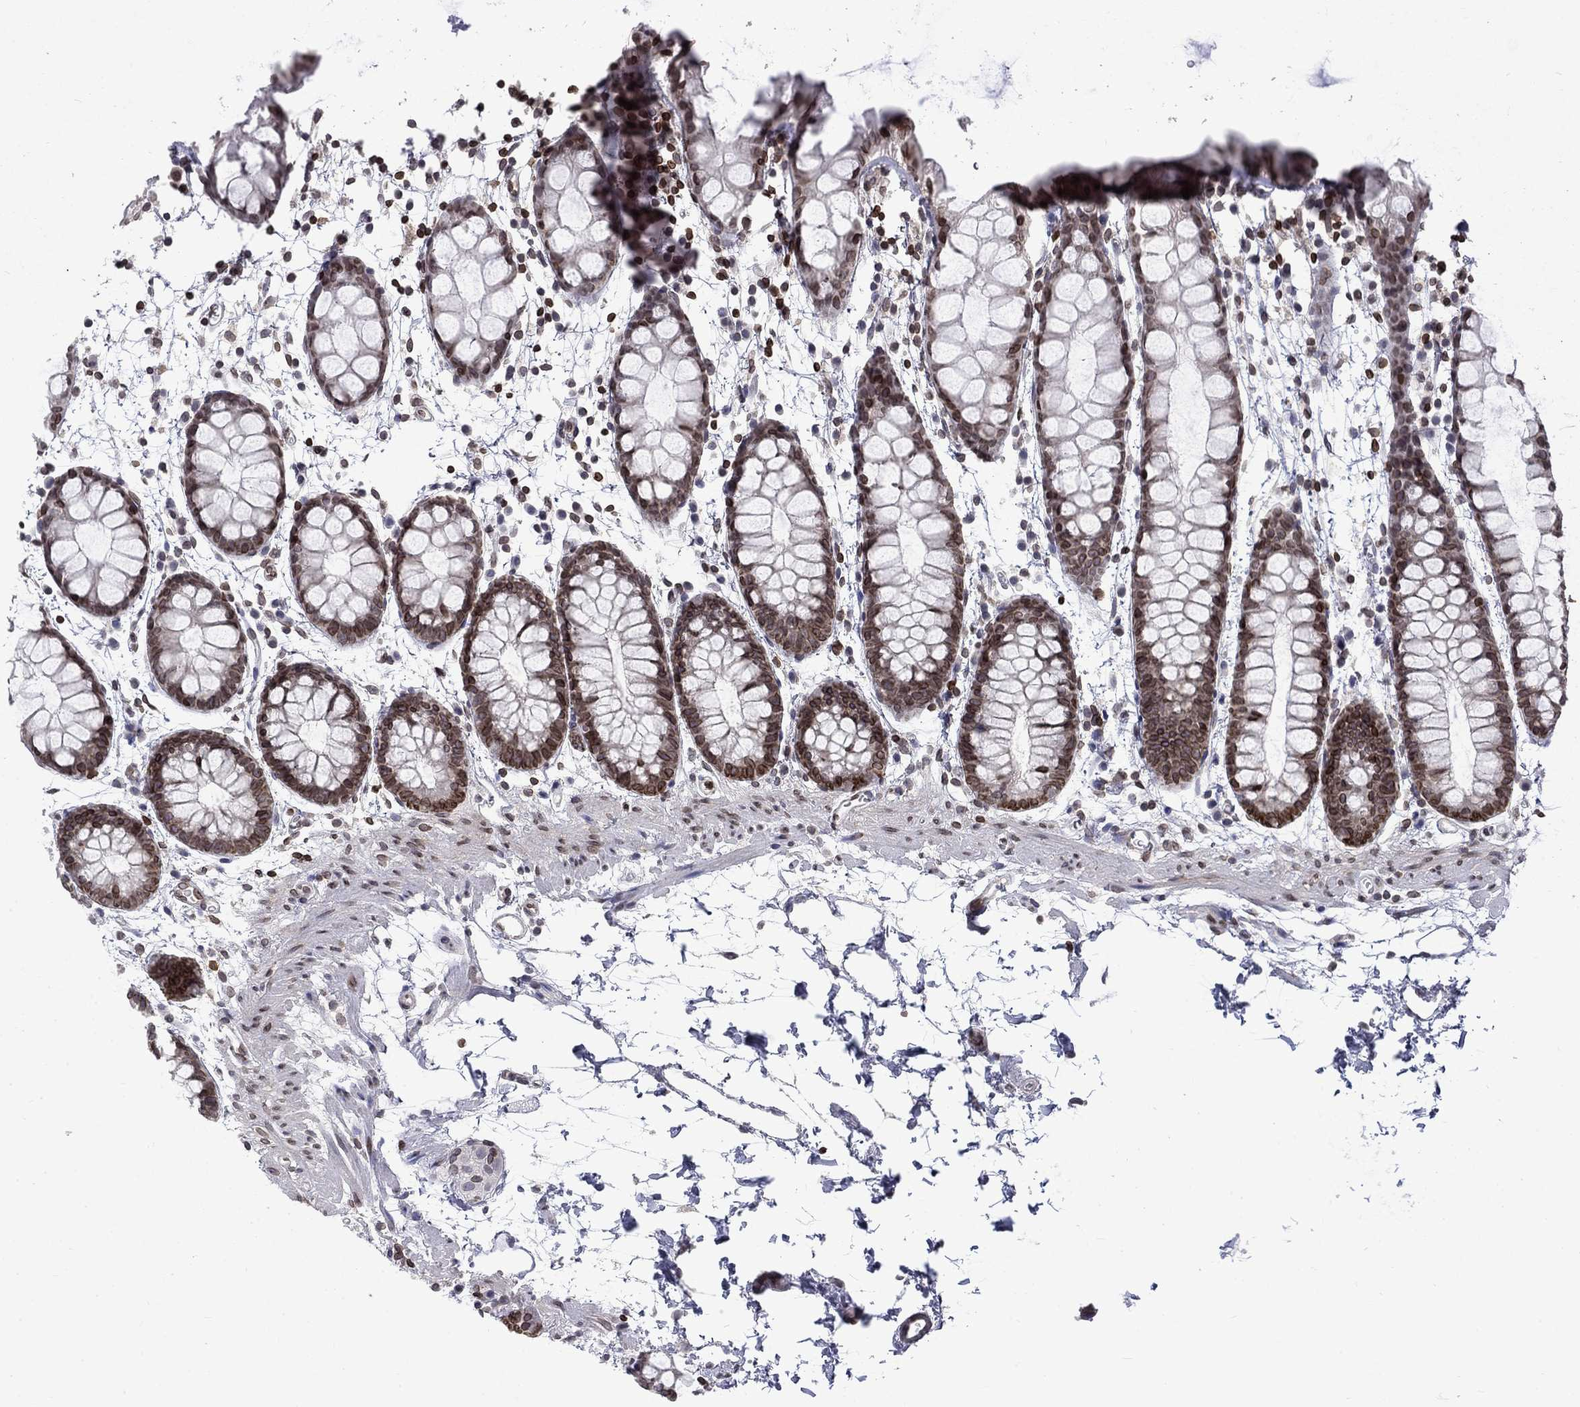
{"staining": {"intensity": "moderate", "quantity": "25%-75%", "location": "cytoplasmic/membranous,nuclear"}, "tissue": "rectum", "cell_type": "Glandular cells", "image_type": "normal", "snomed": [{"axis": "morphology", "description": "Normal tissue, NOS"}, {"axis": "topography", "description": "Rectum"}], "caption": "Brown immunohistochemical staining in normal human rectum exhibits moderate cytoplasmic/membranous,nuclear positivity in approximately 25%-75% of glandular cells.", "gene": "SLA", "patient": {"sex": "male", "age": 57}}